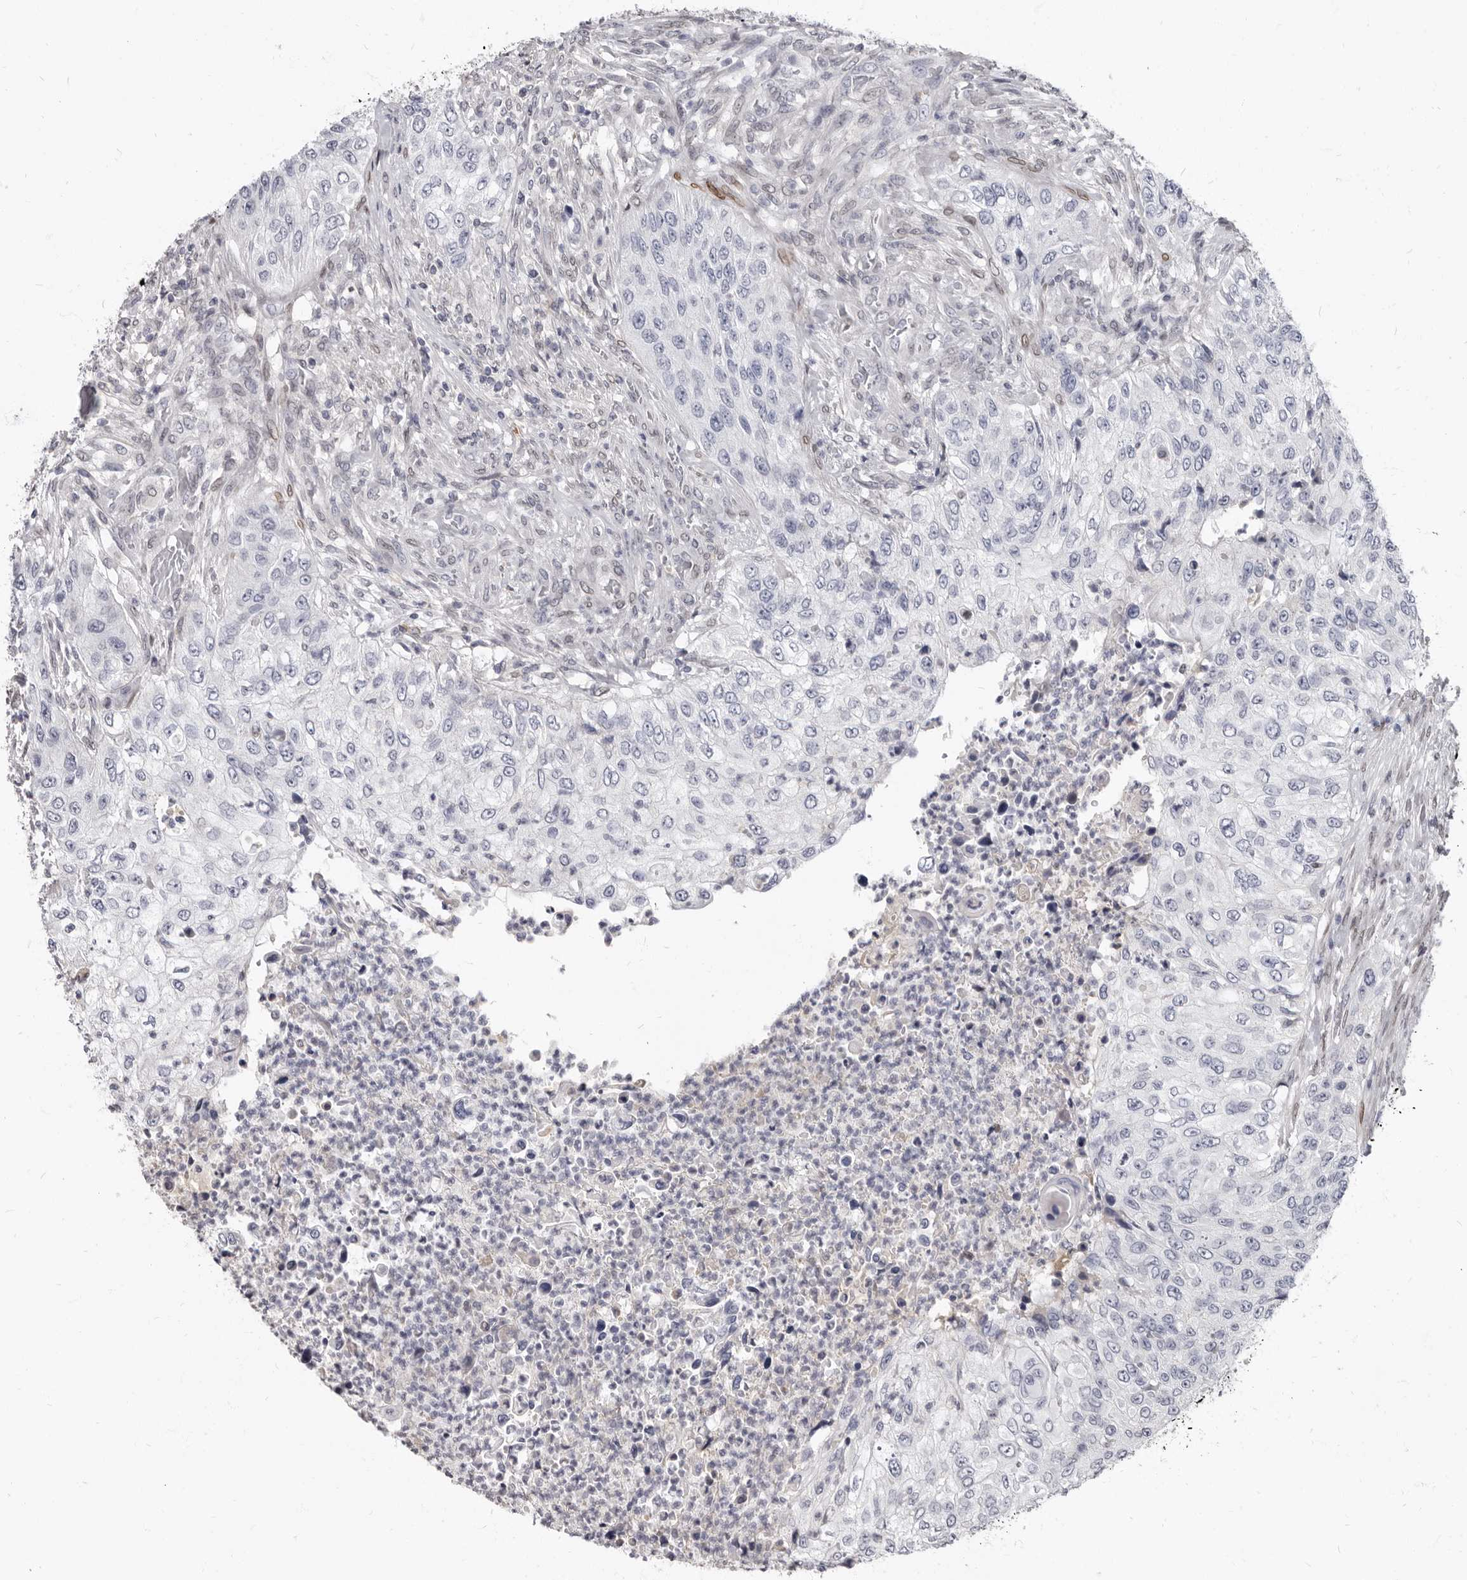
{"staining": {"intensity": "negative", "quantity": "none", "location": "none"}, "tissue": "urothelial cancer", "cell_type": "Tumor cells", "image_type": "cancer", "snomed": [{"axis": "morphology", "description": "Urothelial carcinoma, High grade"}, {"axis": "topography", "description": "Urinary bladder"}], "caption": "Tumor cells show no significant expression in urothelial cancer.", "gene": "MRGPRF", "patient": {"sex": "female", "age": 60}}